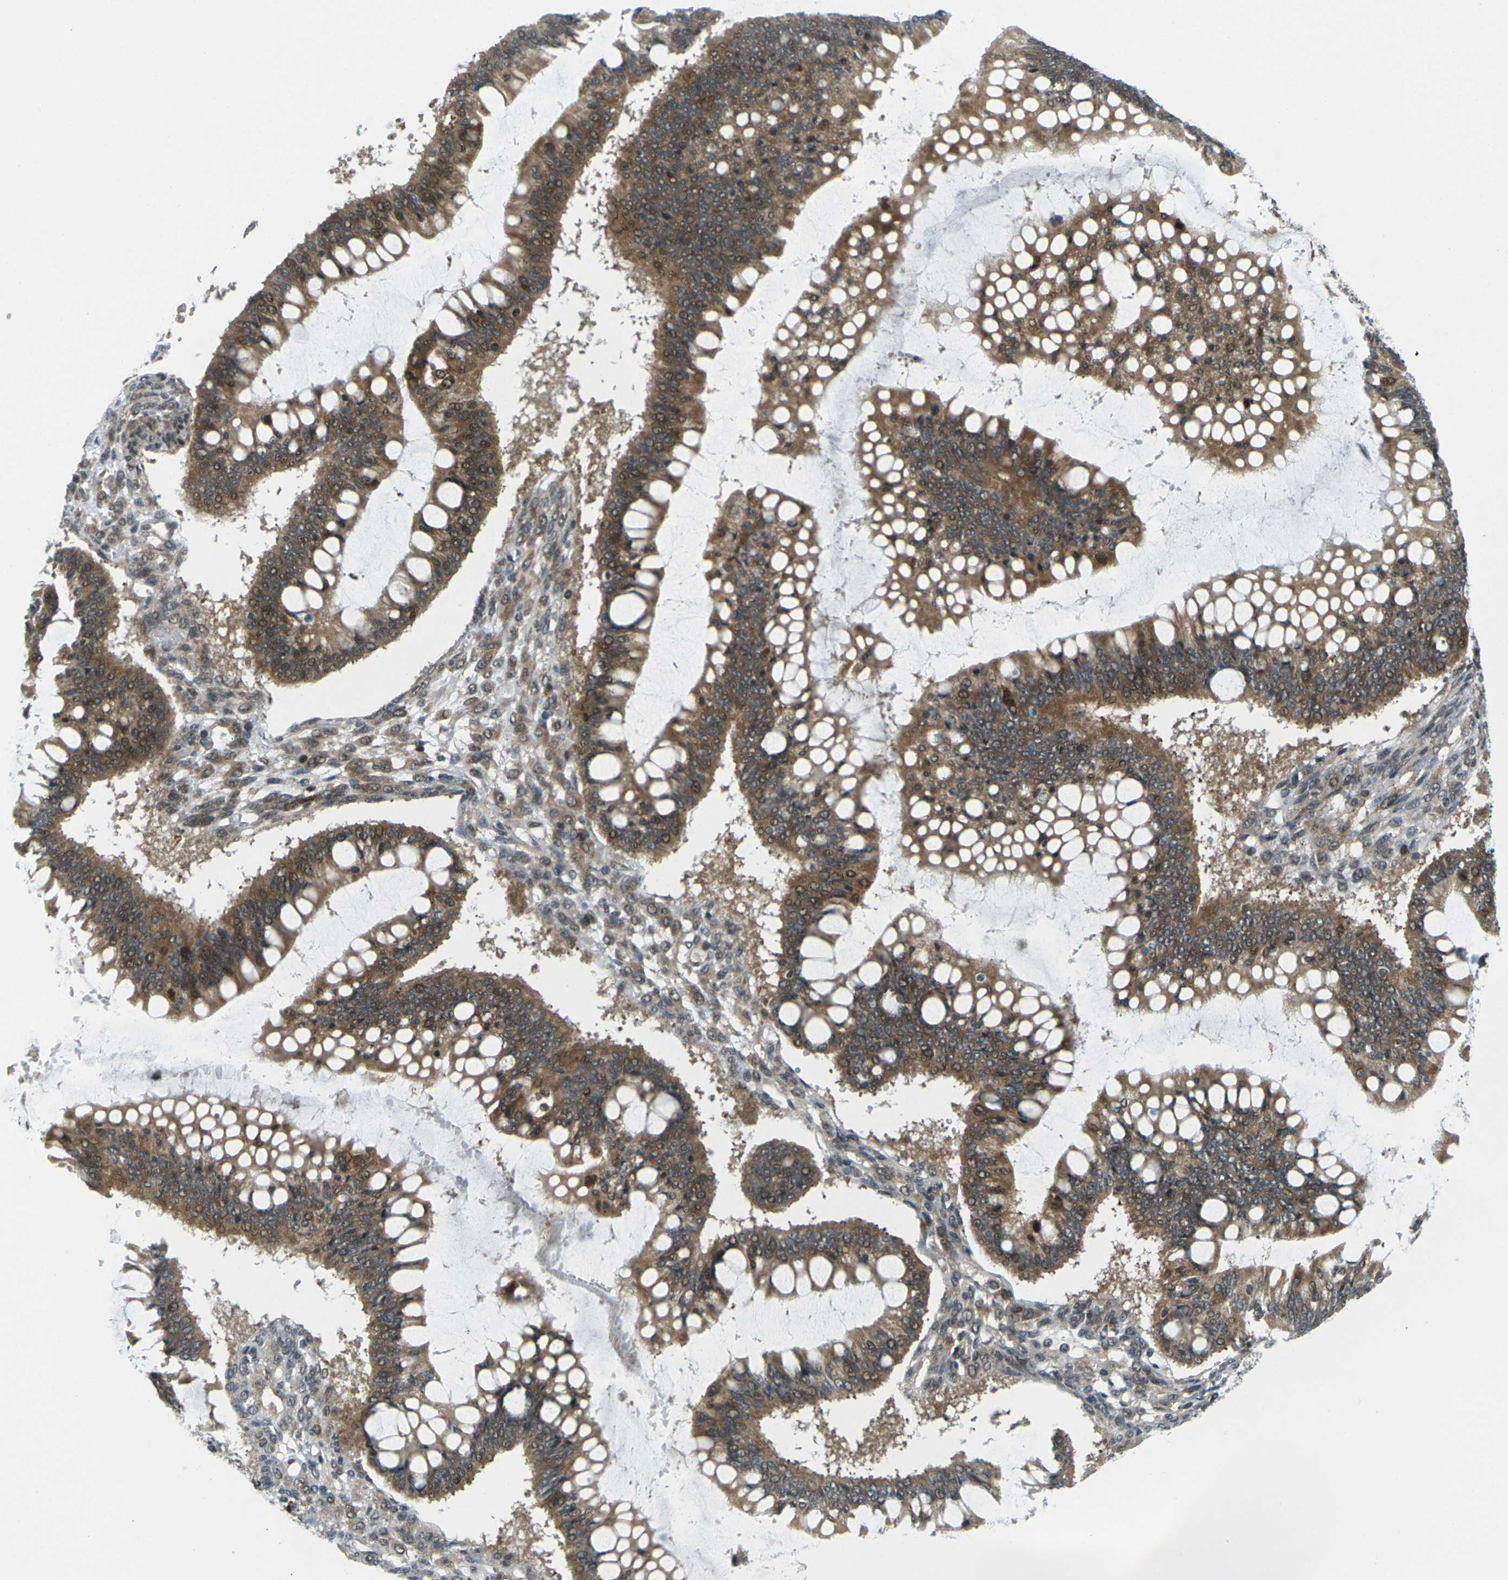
{"staining": {"intensity": "moderate", "quantity": ">75%", "location": "cytoplasmic/membranous,nuclear"}, "tissue": "ovarian cancer", "cell_type": "Tumor cells", "image_type": "cancer", "snomed": [{"axis": "morphology", "description": "Cystadenocarcinoma, mucinous, NOS"}, {"axis": "topography", "description": "Ovary"}], "caption": "The immunohistochemical stain shows moderate cytoplasmic/membranous and nuclear expression in tumor cells of ovarian cancer tissue. Immunohistochemistry stains the protein in brown and the nuclei are stained blue.", "gene": "UBE2S", "patient": {"sex": "female", "age": 73}}